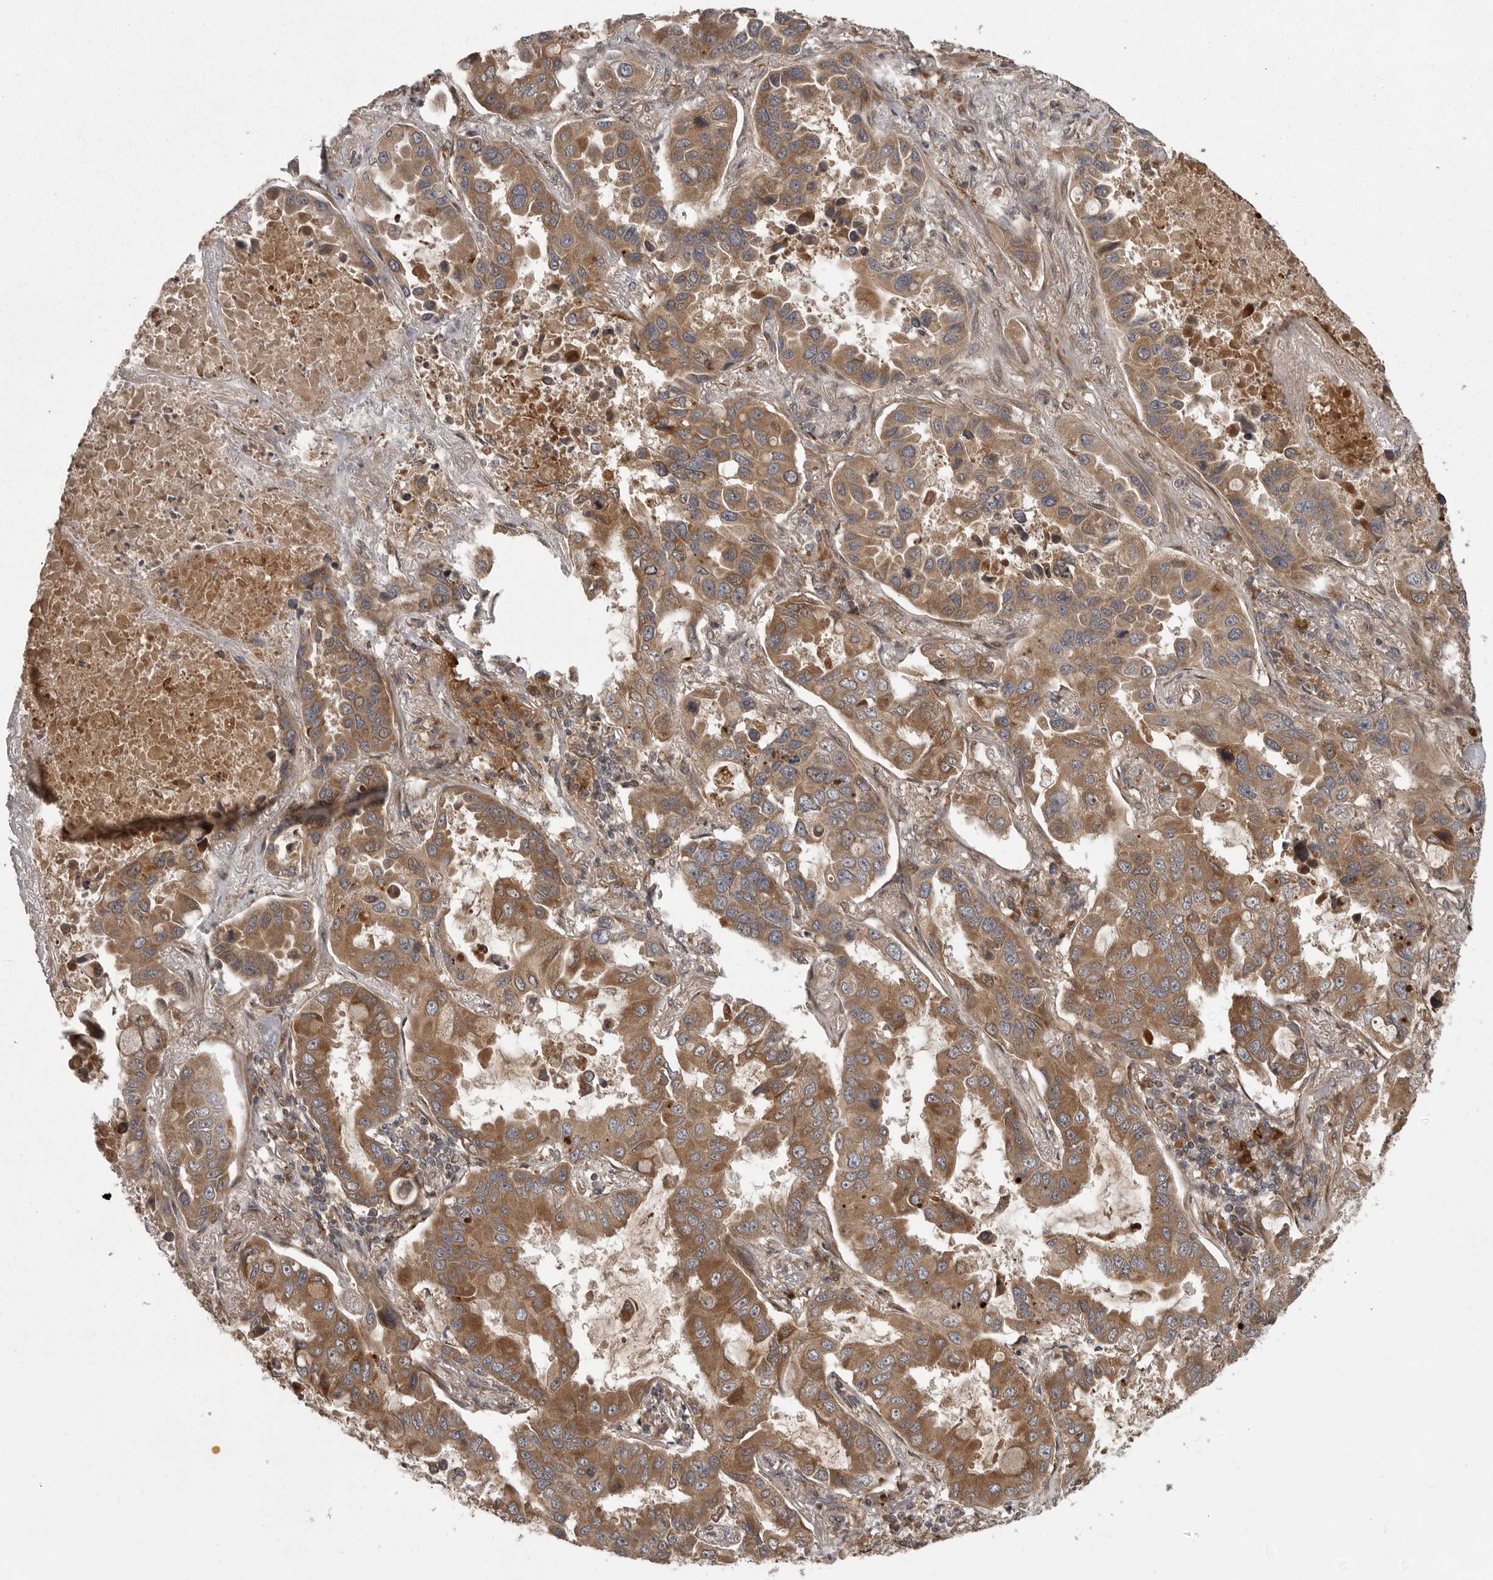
{"staining": {"intensity": "moderate", "quantity": ">75%", "location": "cytoplasmic/membranous"}, "tissue": "lung cancer", "cell_type": "Tumor cells", "image_type": "cancer", "snomed": [{"axis": "morphology", "description": "Adenocarcinoma, NOS"}, {"axis": "topography", "description": "Lung"}], "caption": "Human adenocarcinoma (lung) stained with a protein marker displays moderate staining in tumor cells.", "gene": "GPR31", "patient": {"sex": "male", "age": 64}}